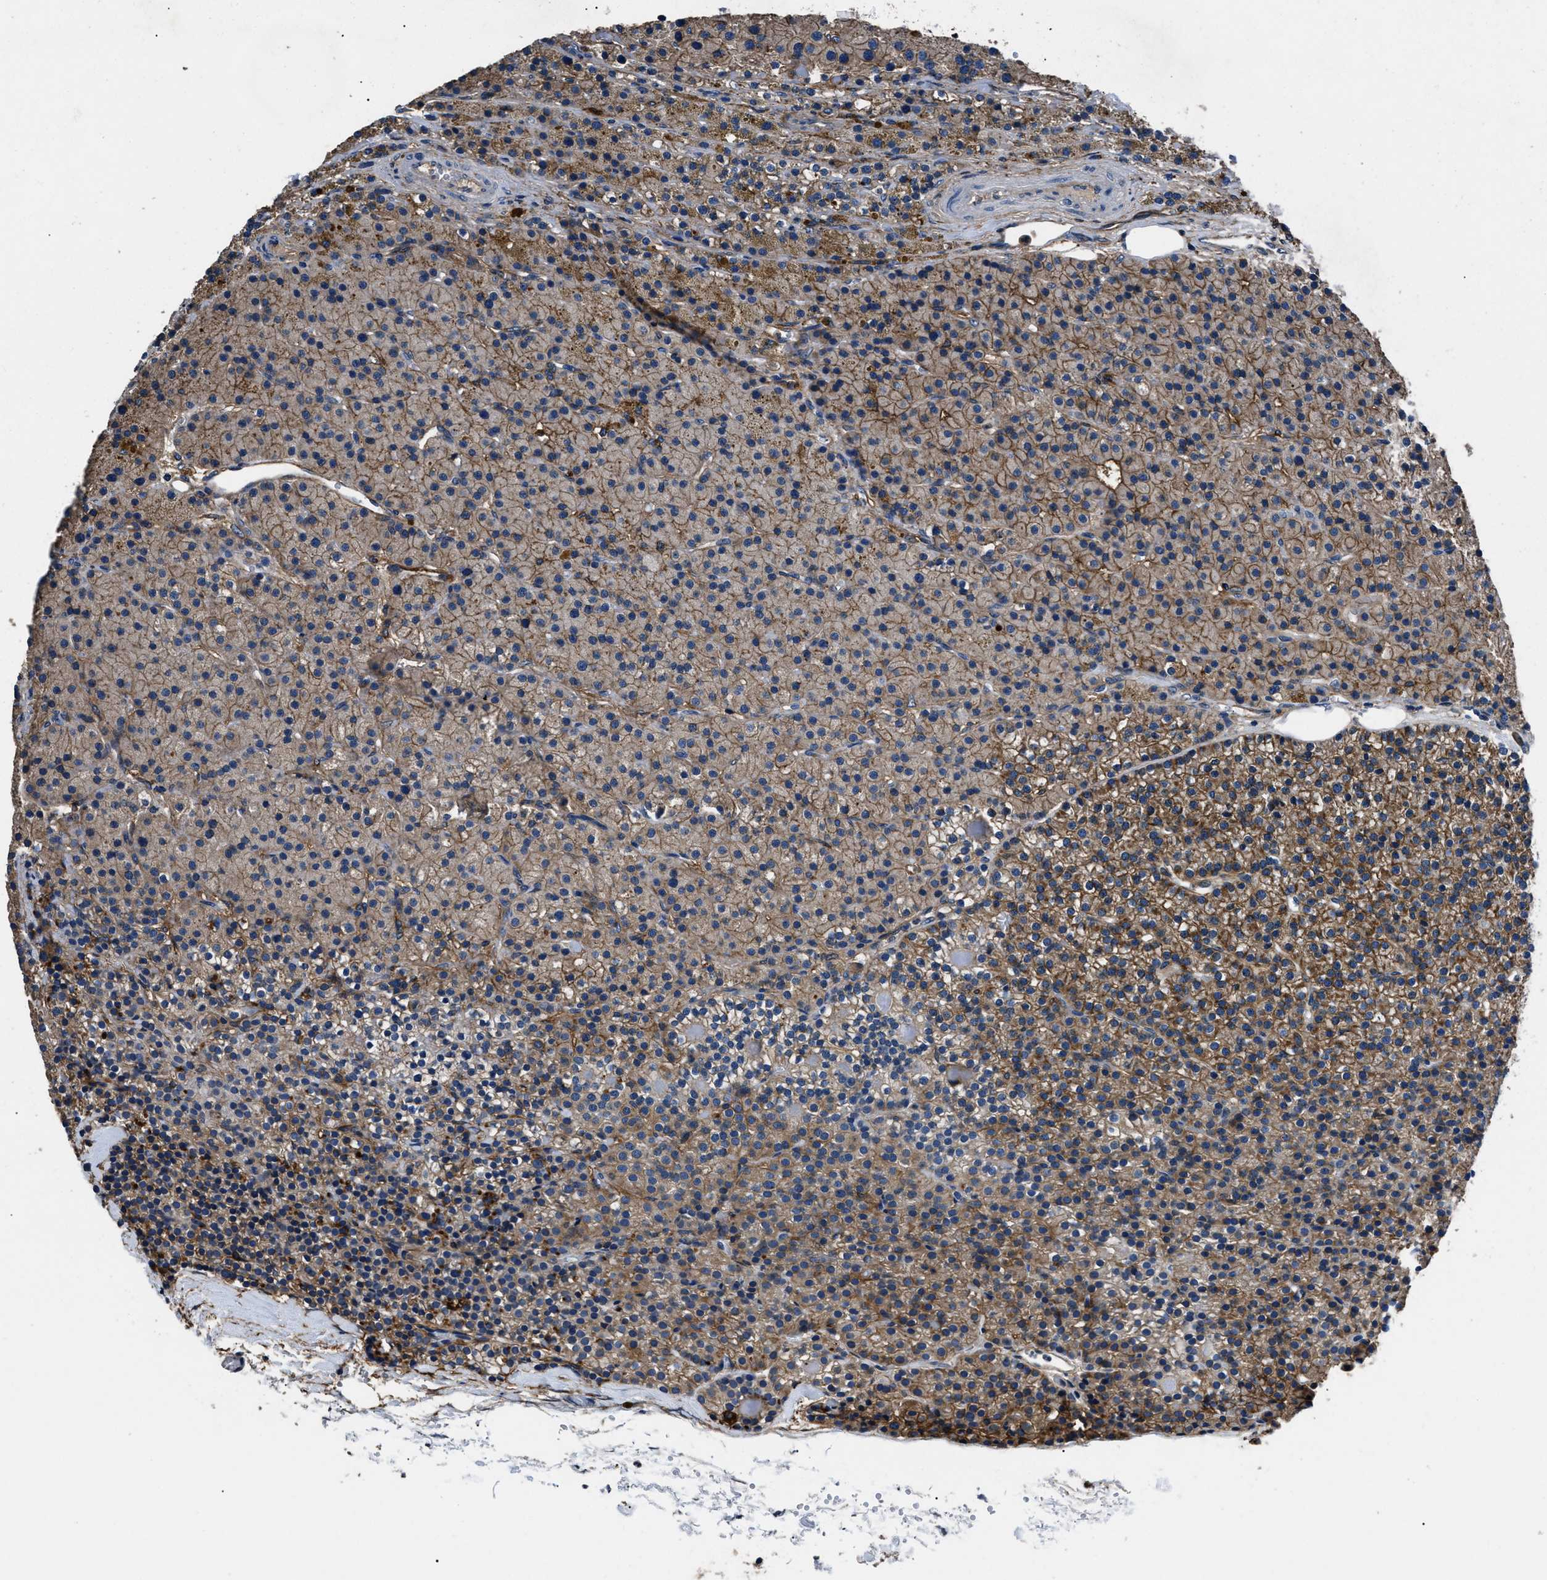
{"staining": {"intensity": "moderate", "quantity": ">75%", "location": "cytoplasmic/membranous"}, "tissue": "parathyroid gland", "cell_type": "Glandular cells", "image_type": "normal", "snomed": [{"axis": "morphology", "description": "Normal tissue, NOS"}, {"axis": "morphology", "description": "Adenoma, NOS"}, {"axis": "topography", "description": "Parathyroid gland"}], "caption": "A brown stain shows moderate cytoplasmic/membranous positivity of a protein in glandular cells of unremarkable human parathyroid gland. (DAB IHC, brown staining for protein, blue staining for nuclei).", "gene": "CD276", "patient": {"sex": "male", "age": 75}}